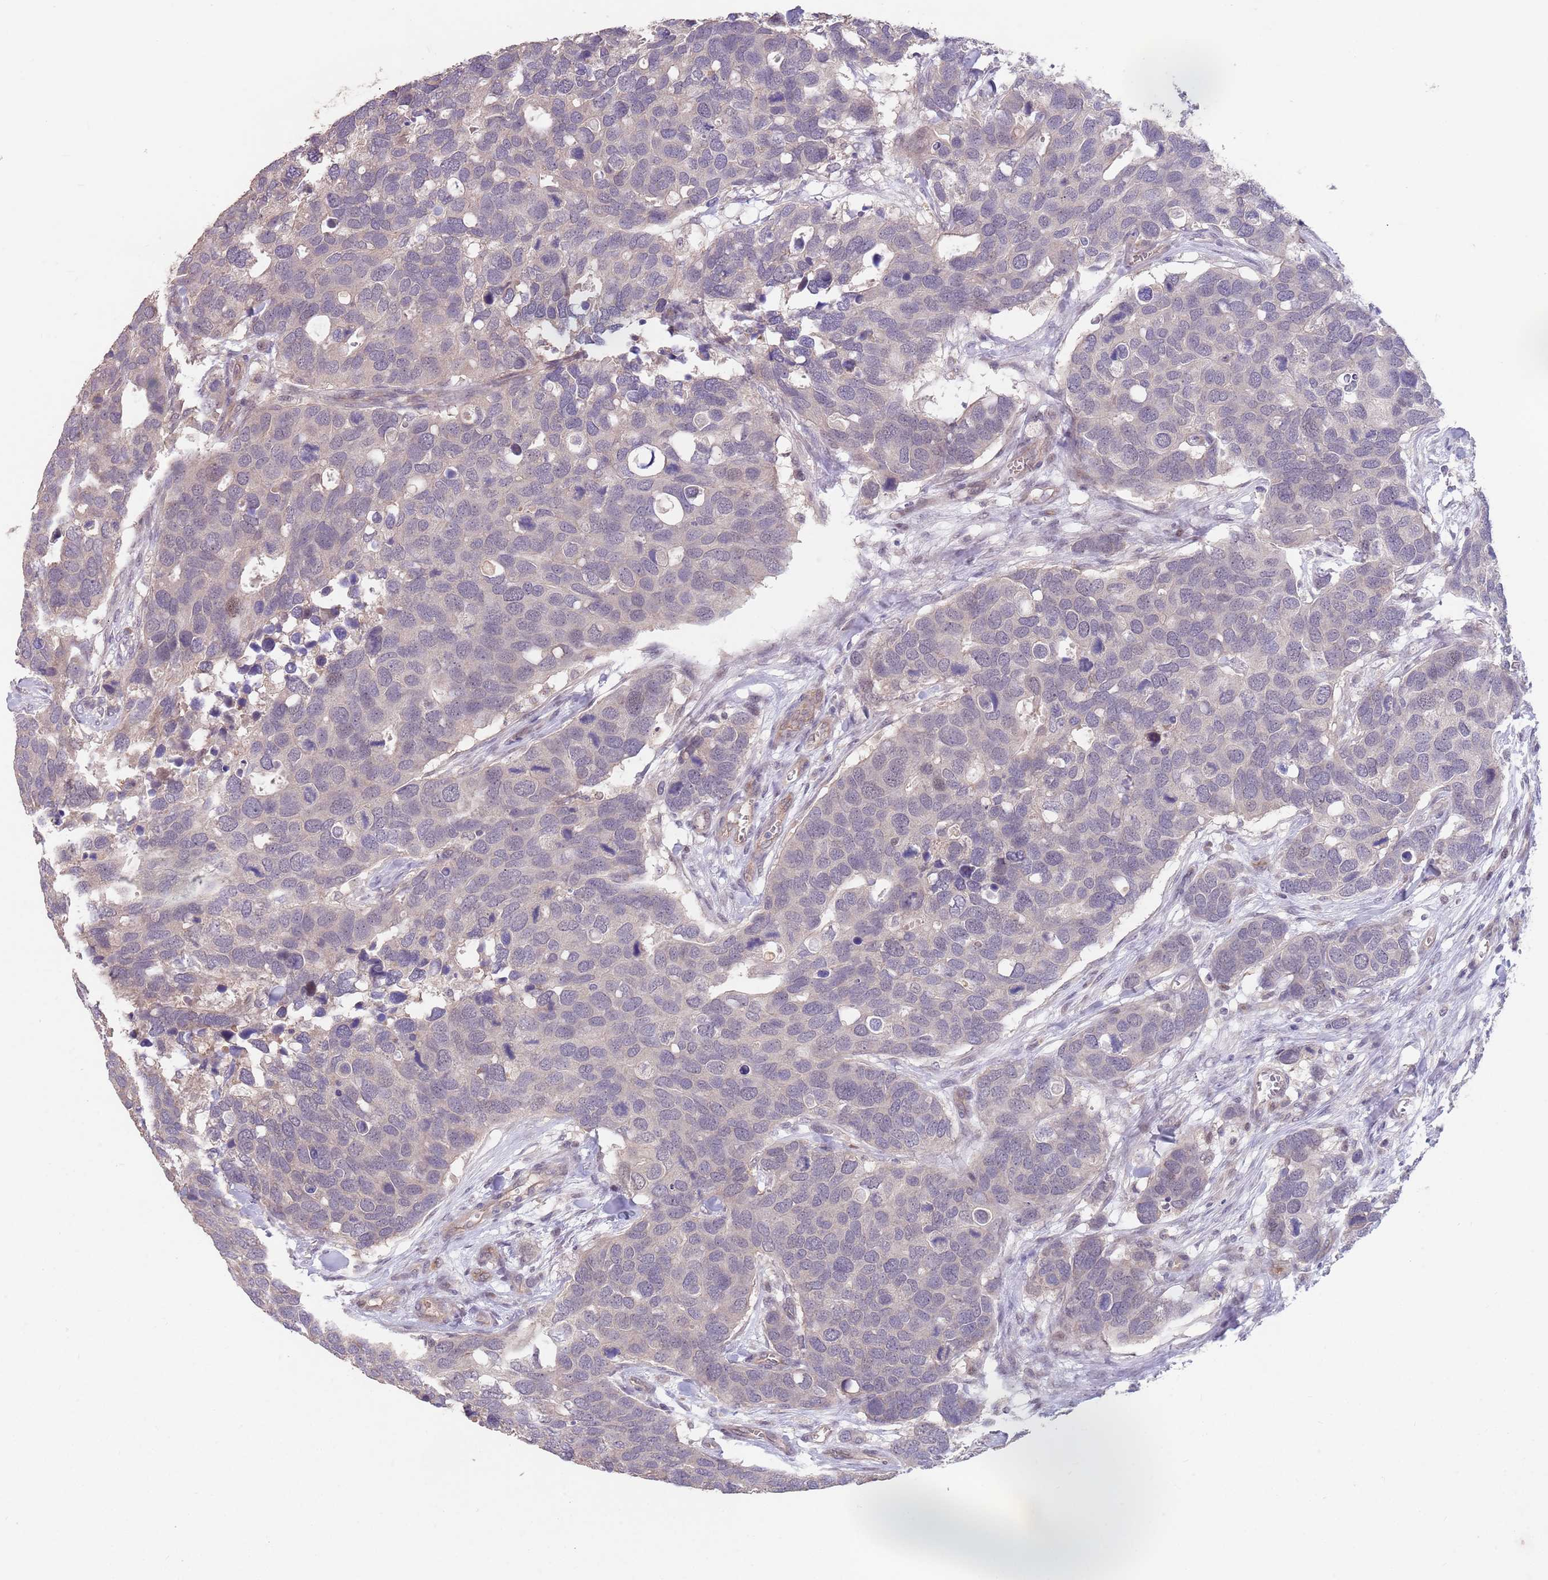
{"staining": {"intensity": "negative", "quantity": "none", "location": "none"}, "tissue": "breast cancer", "cell_type": "Tumor cells", "image_type": "cancer", "snomed": [{"axis": "morphology", "description": "Duct carcinoma"}, {"axis": "topography", "description": "Breast"}], "caption": "The immunohistochemistry (IHC) image has no significant staining in tumor cells of breast infiltrating ductal carcinoma tissue. (DAB immunohistochemistry (IHC), high magnification).", "gene": "MEI1", "patient": {"sex": "female", "age": 83}}